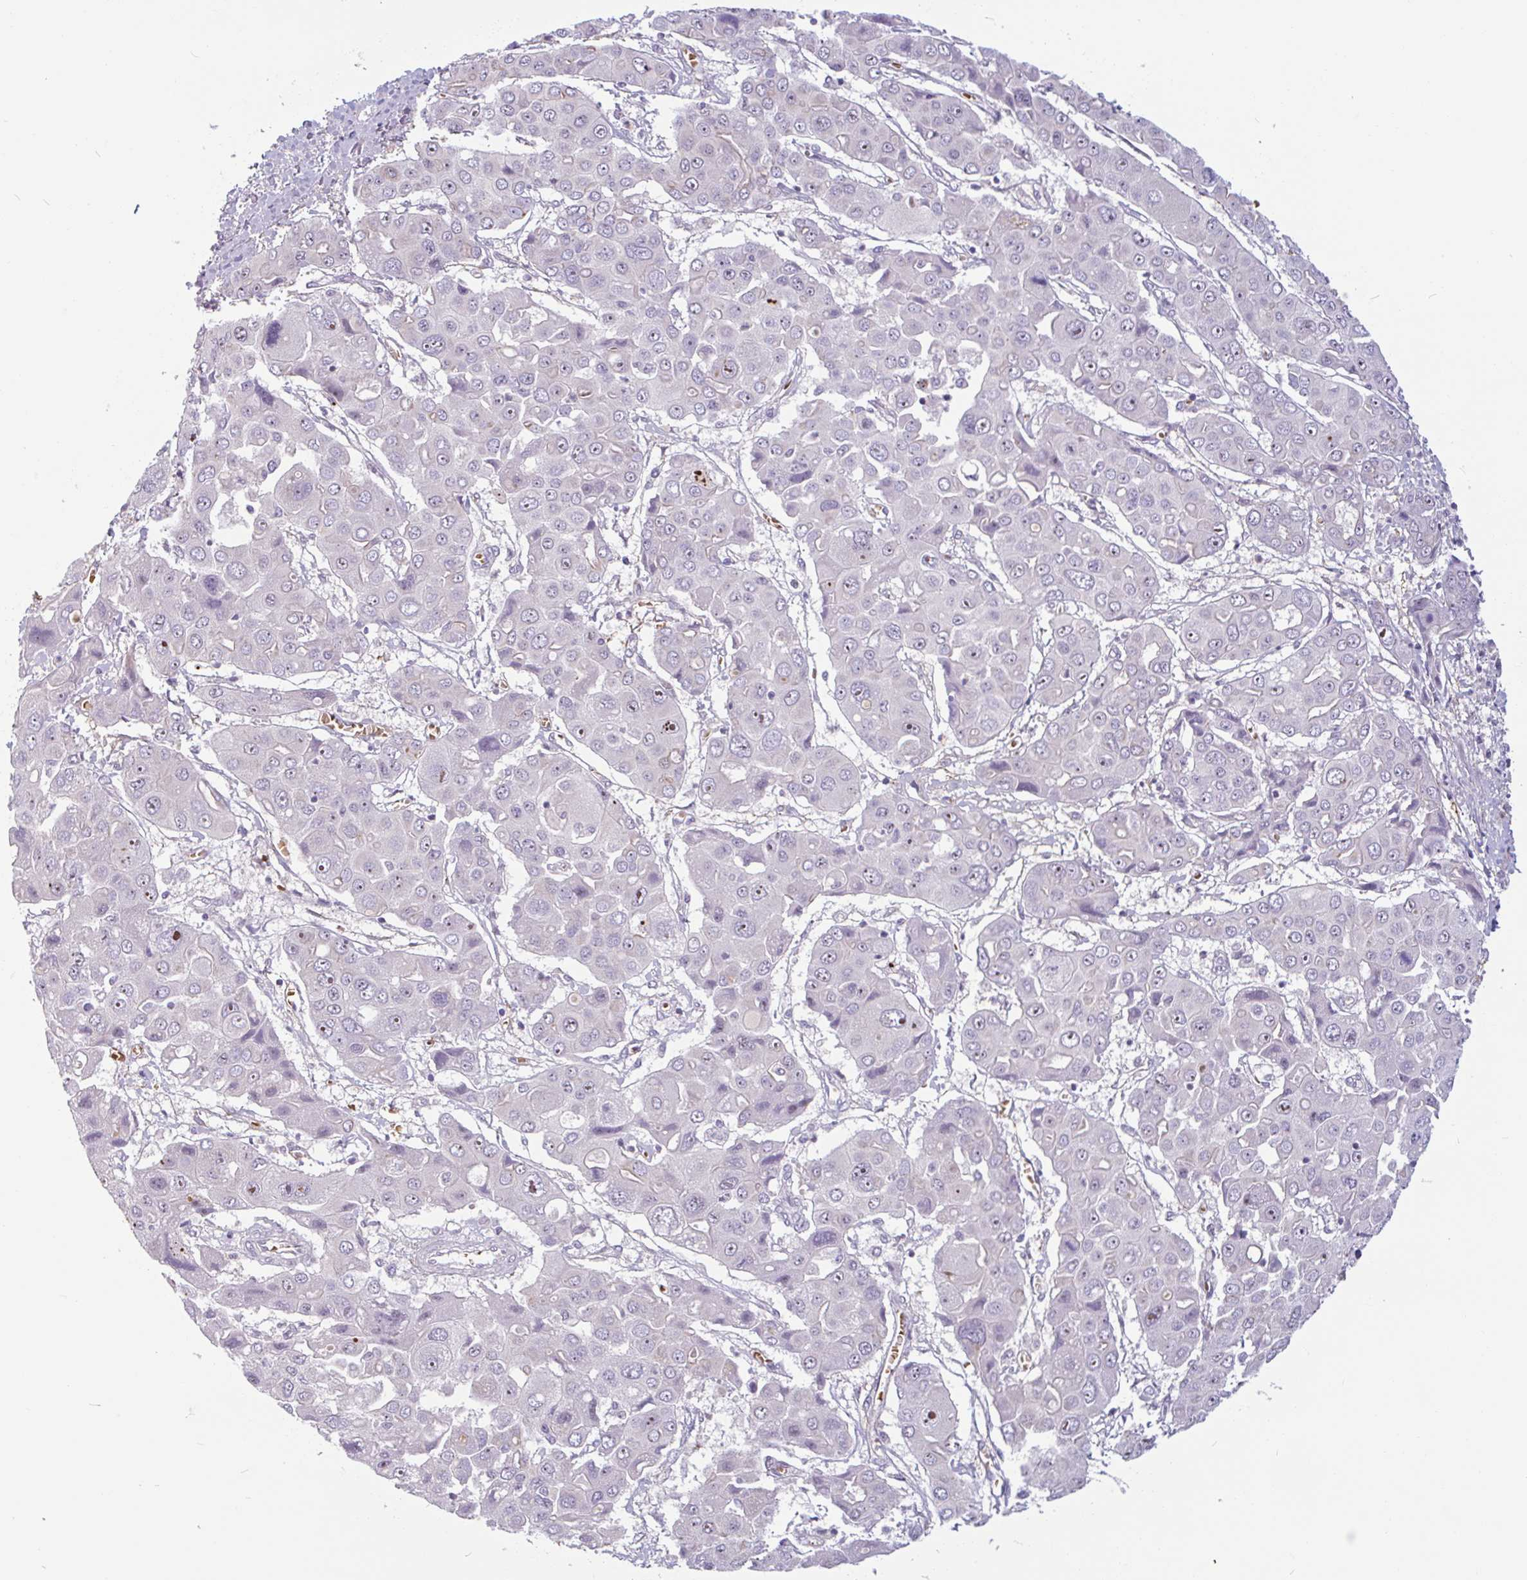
{"staining": {"intensity": "negative", "quantity": "none", "location": "none"}, "tissue": "liver cancer", "cell_type": "Tumor cells", "image_type": "cancer", "snomed": [{"axis": "morphology", "description": "Cholangiocarcinoma"}, {"axis": "topography", "description": "Liver"}], "caption": "Liver cancer (cholangiocarcinoma) was stained to show a protein in brown. There is no significant positivity in tumor cells. Brightfield microscopy of immunohistochemistry (IHC) stained with DAB (brown) and hematoxylin (blue), captured at high magnification.", "gene": "TMEM119", "patient": {"sex": "male", "age": 67}}